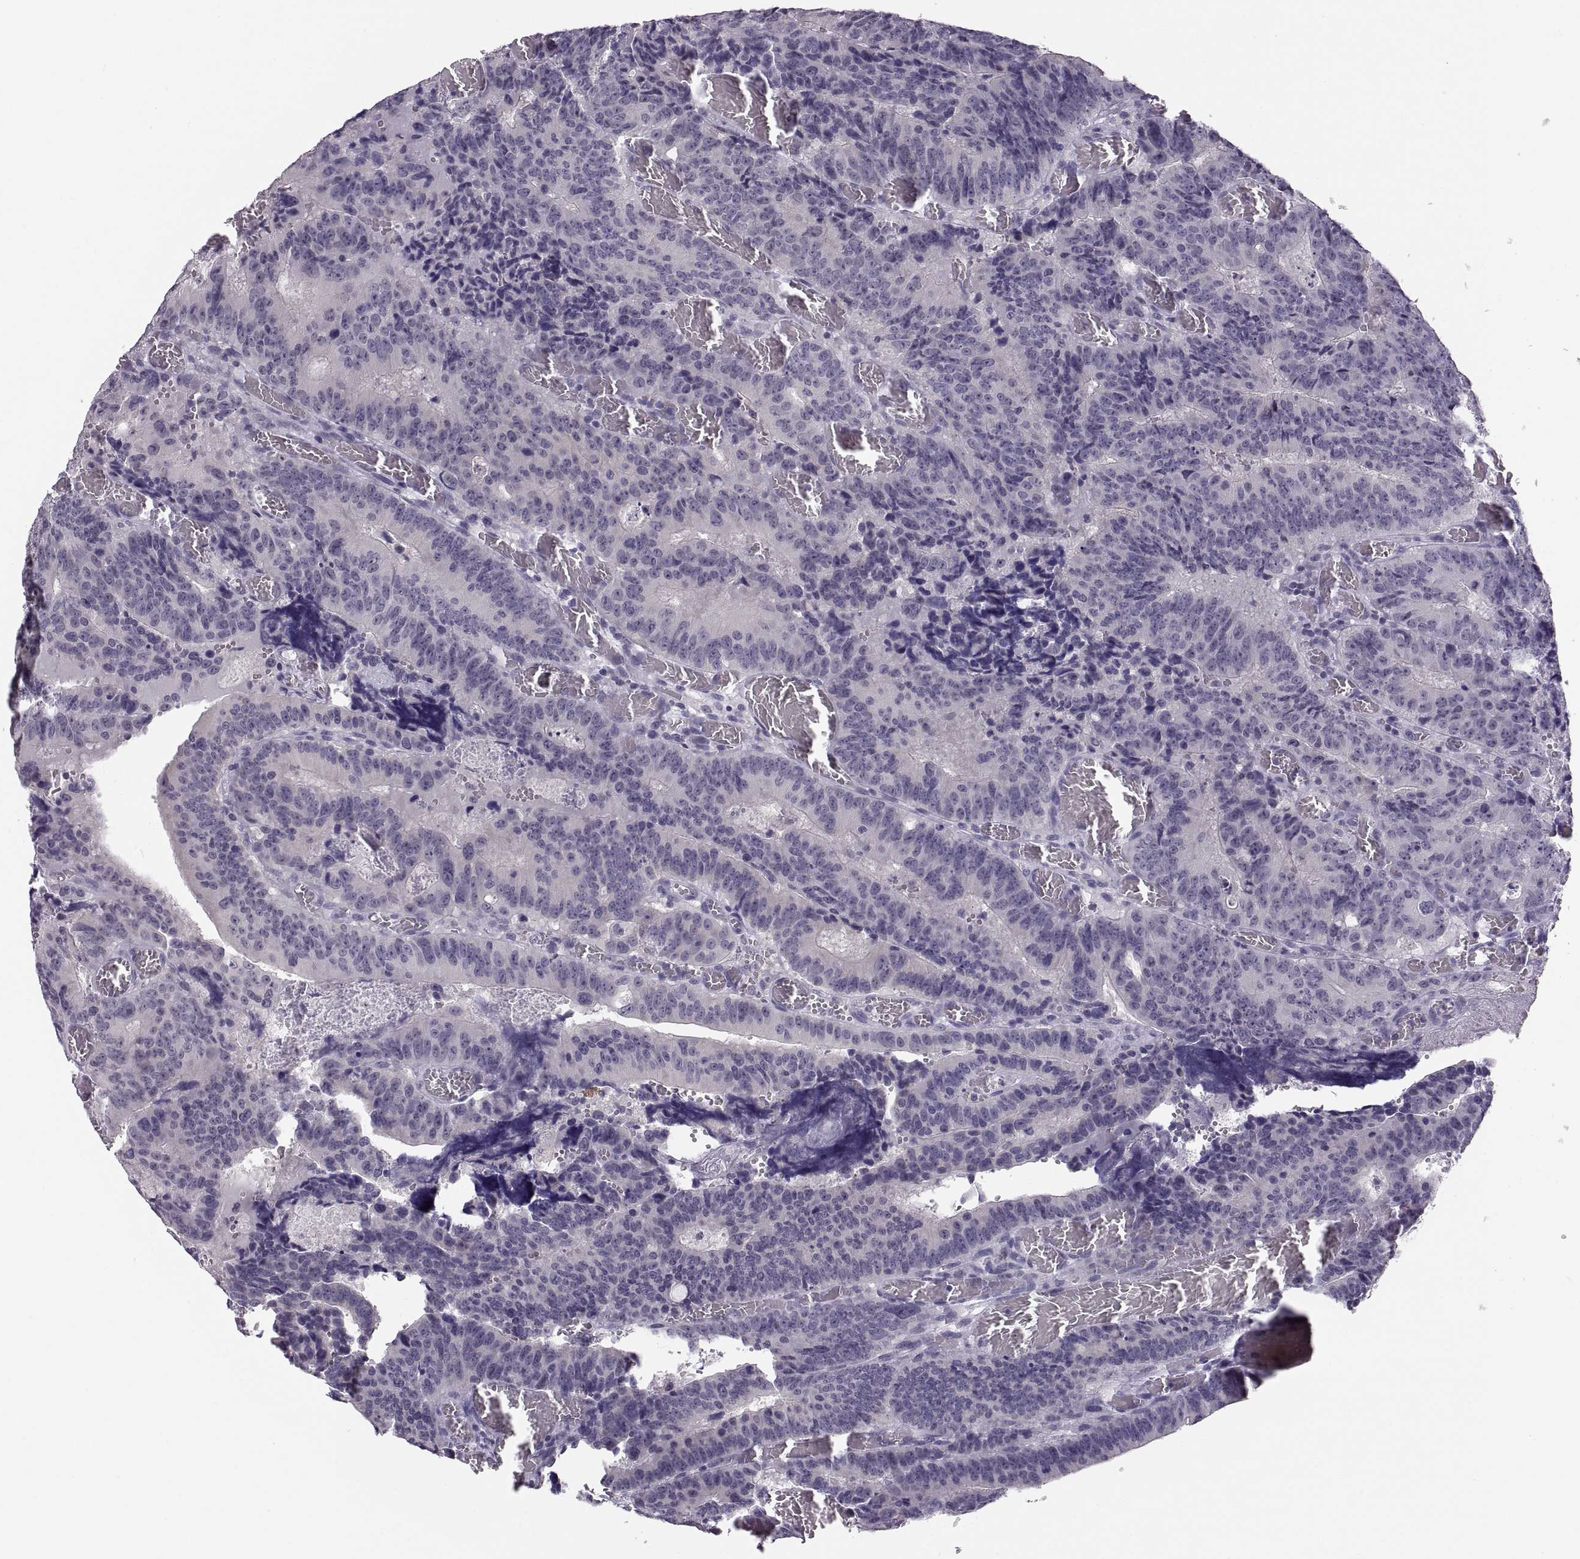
{"staining": {"intensity": "negative", "quantity": "none", "location": "none"}, "tissue": "colorectal cancer", "cell_type": "Tumor cells", "image_type": "cancer", "snomed": [{"axis": "morphology", "description": "Adenocarcinoma, NOS"}, {"axis": "topography", "description": "Colon"}], "caption": "A photomicrograph of colorectal cancer stained for a protein demonstrates no brown staining in tumor cells.", "gene": "ADH6", "patient": {"sex": "female", "age": 82}}